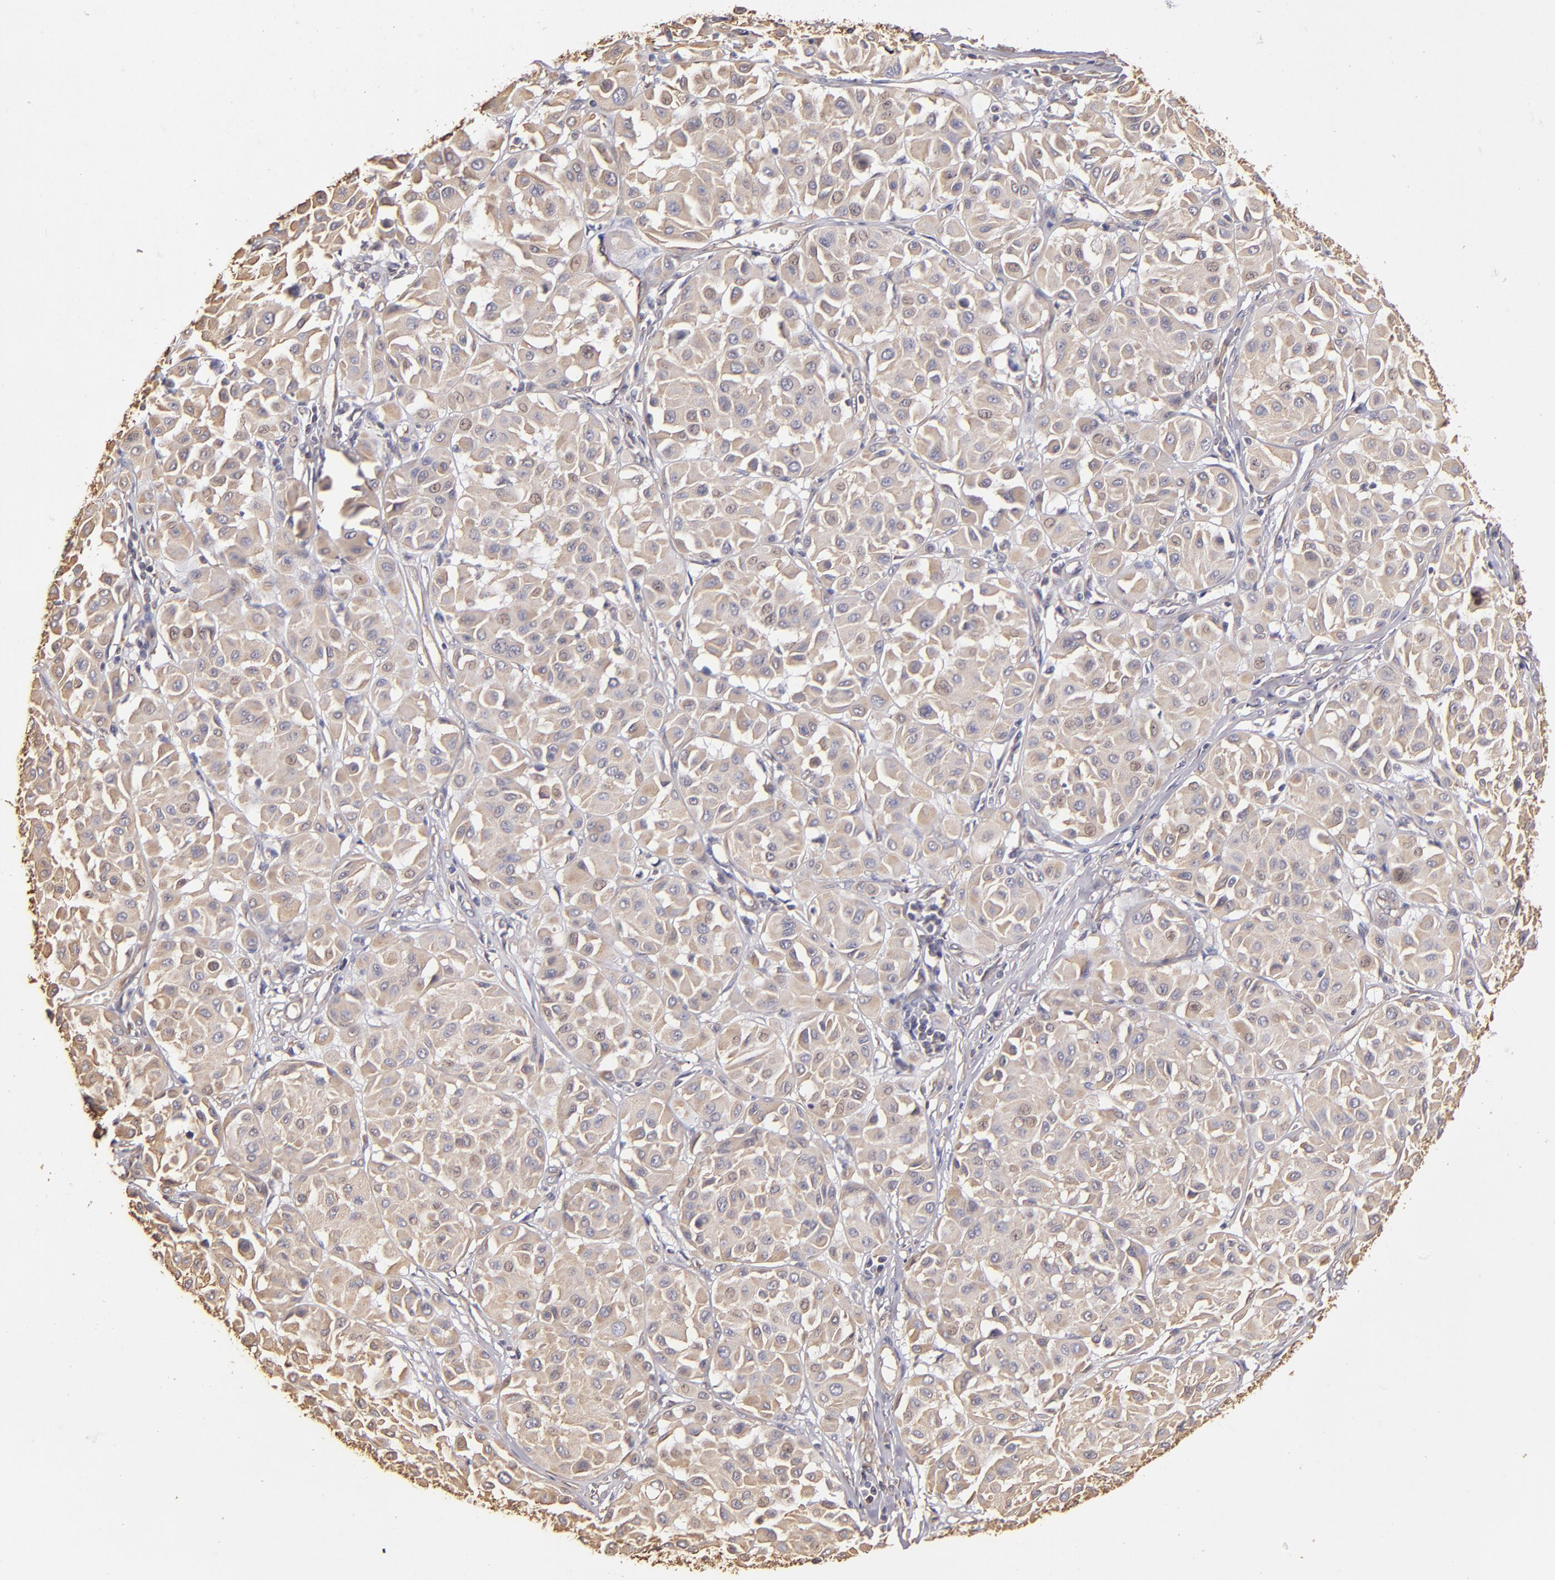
{"staining": {"intensity": "weak", "quantity": ">75%", "location": "cytoplasmic/membranous"}, "tissue": "melanoma", "cell_type": "Tumor cells", "image_type": "cancer", "snomed": [{"axis": "morphology", "description": "Malignant melanoma, Metastatic site"}, {"axis": "topography", "description": "Soft tissue"}], "caption": "Brown immunohistochemical staining in human malignant melanoma (metastatic site) reveals weak cytoplasmic/membranous expression in approximately >75% of tumor cells.", "gene": "ABCC1", "patient": {"sex": "male", "age": 41}}